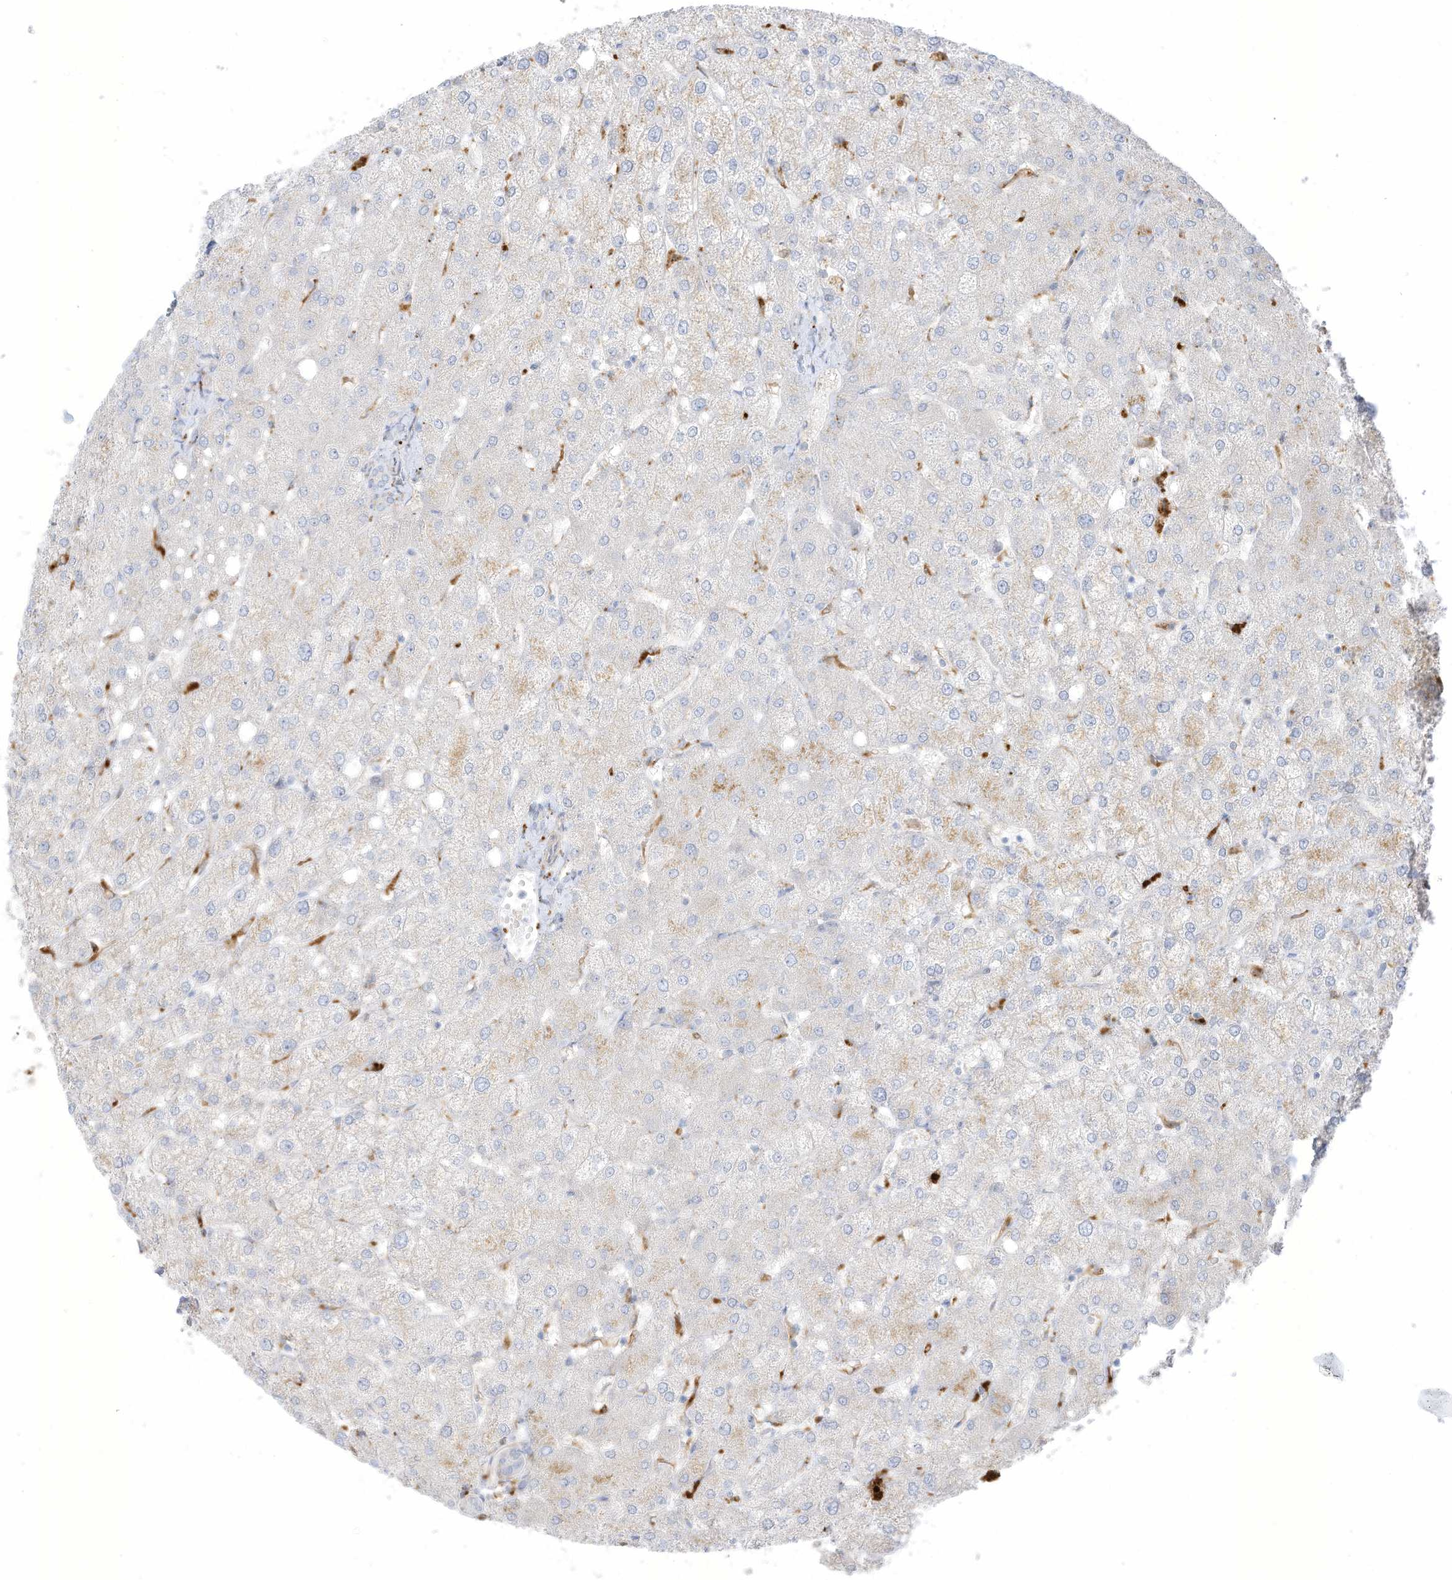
{"staining": {"intensity": "negative", "quantity": "none", "location": "none"}, "tissue": "liver", "cell_type": "Cholangiocytes", "image_type": "normal", "snomed": [{"axis": "morphology", "description": "Normal tissue, NOS"}, {"axis": "topography", "description": "Liver"}], "caption": "High power microscopy photomicrograph of an IHC micrograph of normal liver, revealing no significant expression in cholangiocytes. Brightfield microscopy of immunohistochemistry stained with DAB (3,3'-diaminobenzidine) (brown) and hematoxylin (blue), captured at high magnification.", "gene": "TAL2", "patient": {"sex": "female", "age": 54}}